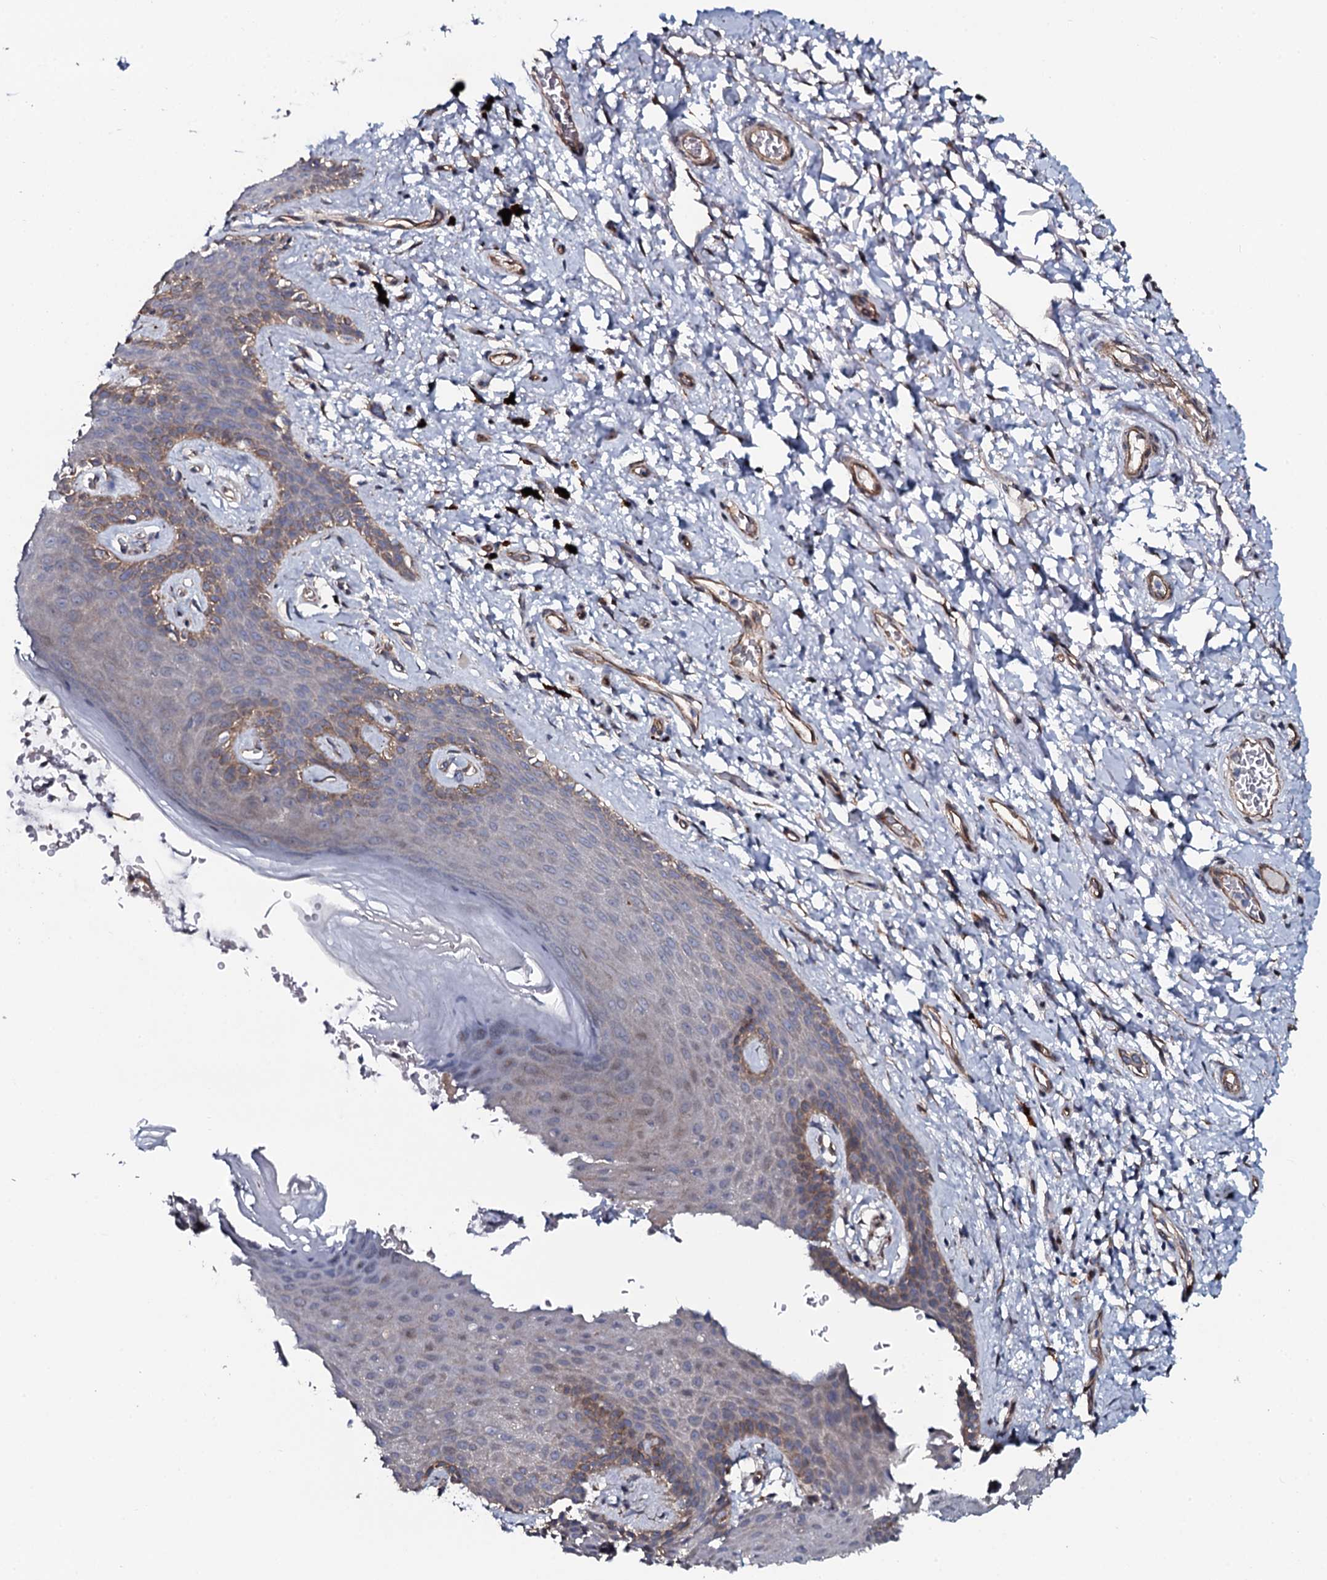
{"staining": {"intensity": "moderate", "quantity": "25%-75%", "location": "cytoplasmic/membranous"}, "tissue": "skin", "cell_type": "Epidermal cells", "image_type": "normal", "snomed": [{"axis": "morphology", "description": "Normal tissue, NOS"}, {"axis": "topography", "description": "Anal"}], "caption": "Brown immunohistochemical staining in normal human skin displays moderate cytoplasmic/membranous expression in about 25%-75% of epidermal cells.", "gene": "KCTD4", "patient": {"sex": "female", "age": 46}}